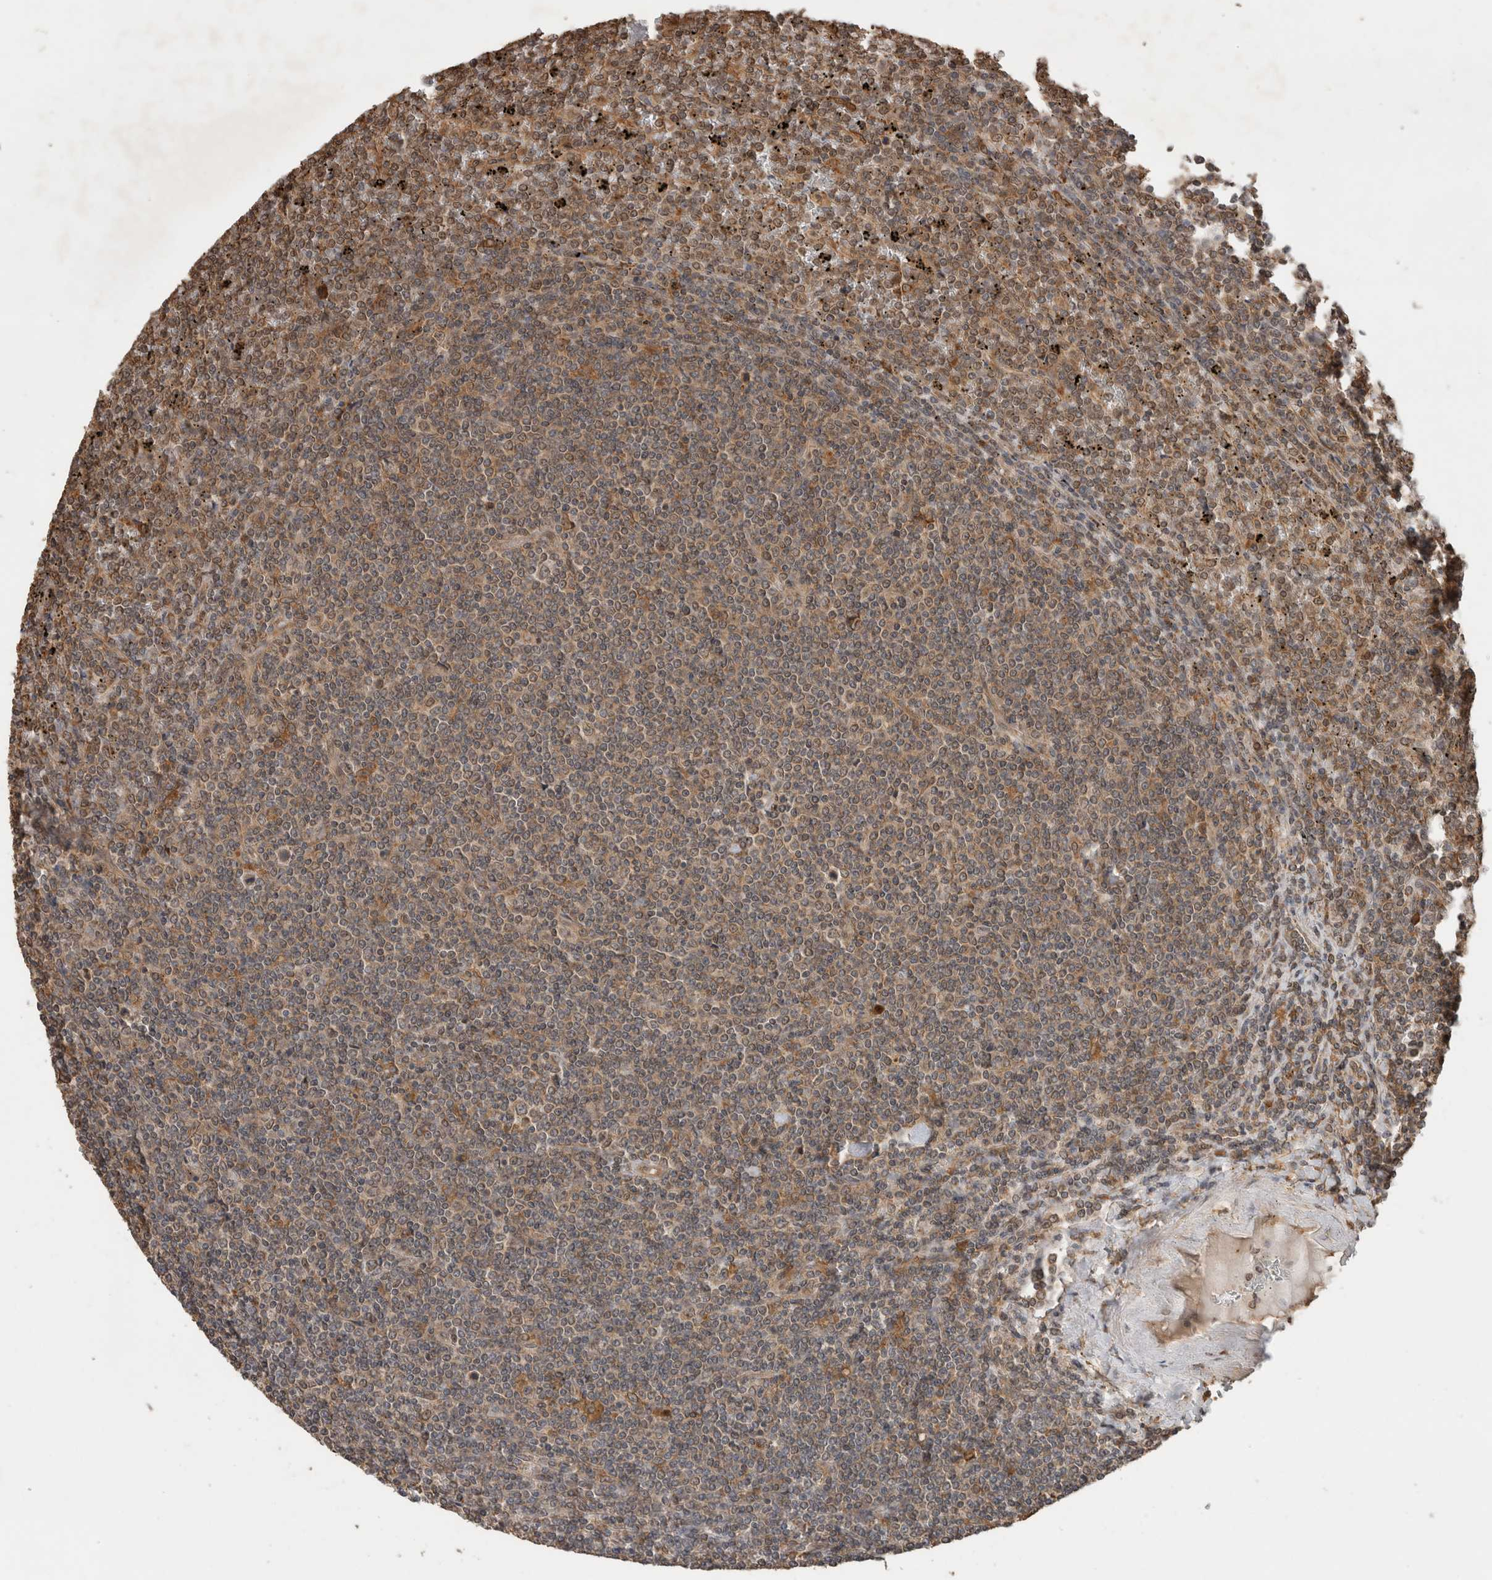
{"staining": {"intensity": "weak", "quantity": ">75%", "location": "cytoplasmic/membranous,nuclear"}, "tissue": "lymphoma", "cell_type": "Tumor cells", "image_type": "cancer", "snomed": [{"axis": "morphology", "description": "Malignant lymphoma, non-Hodgkin's type, Low grade"}, {"axis": "topography", "description": "Spleen"}], "caption": "Brown immunohistochemical staining in low-grade malignant lymphoma, non-Hodgkin's type demonstrates weak cytoplasmic/membranous and nuclear expression in approximately >75% of tumor cells.", "gene": "OTUD7B", "patient": {"sex": "female", "age": 19}}